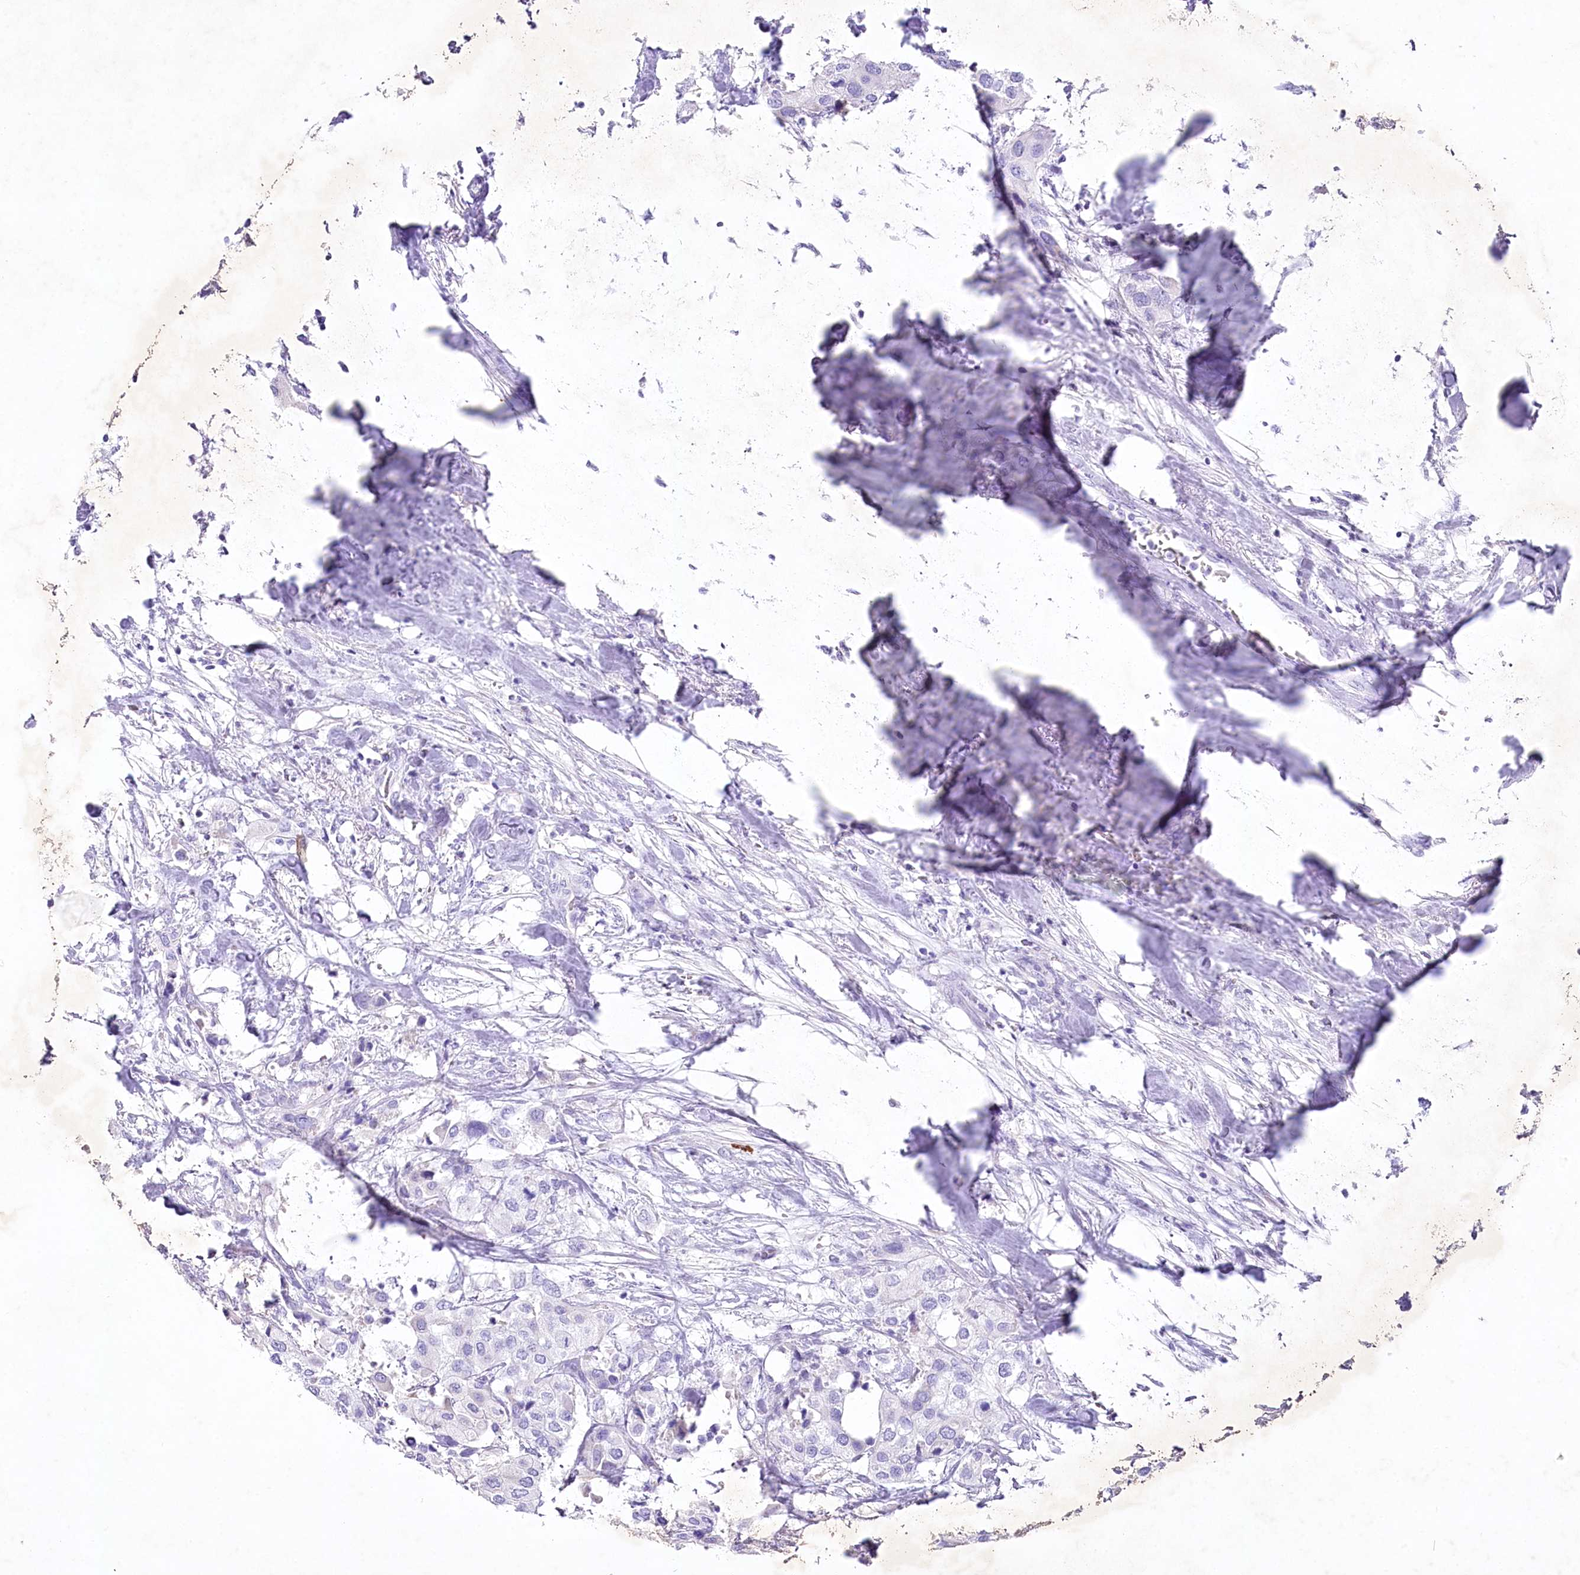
{"staining": {"intensity": "negative", "quantity": "none", "location": "none"}, "tissue": "urothelial cancer", "cell_type": "Tumor cells", "image_type": "cancer", "snomed": [{"axis": "morphology", "description": "Urothelial carcinoma, High grade"}, {"axis": "topography", "description": "Urinary bladder"}], "caption": "Tumor cells show no significant staining in urothelial cancer. The staining is performed using DAB brown chromogen with nuclei counter-stained in using hematoxylin.", "gene": "MYOZ1", "patient": {"sex": "male", "age": 64}}